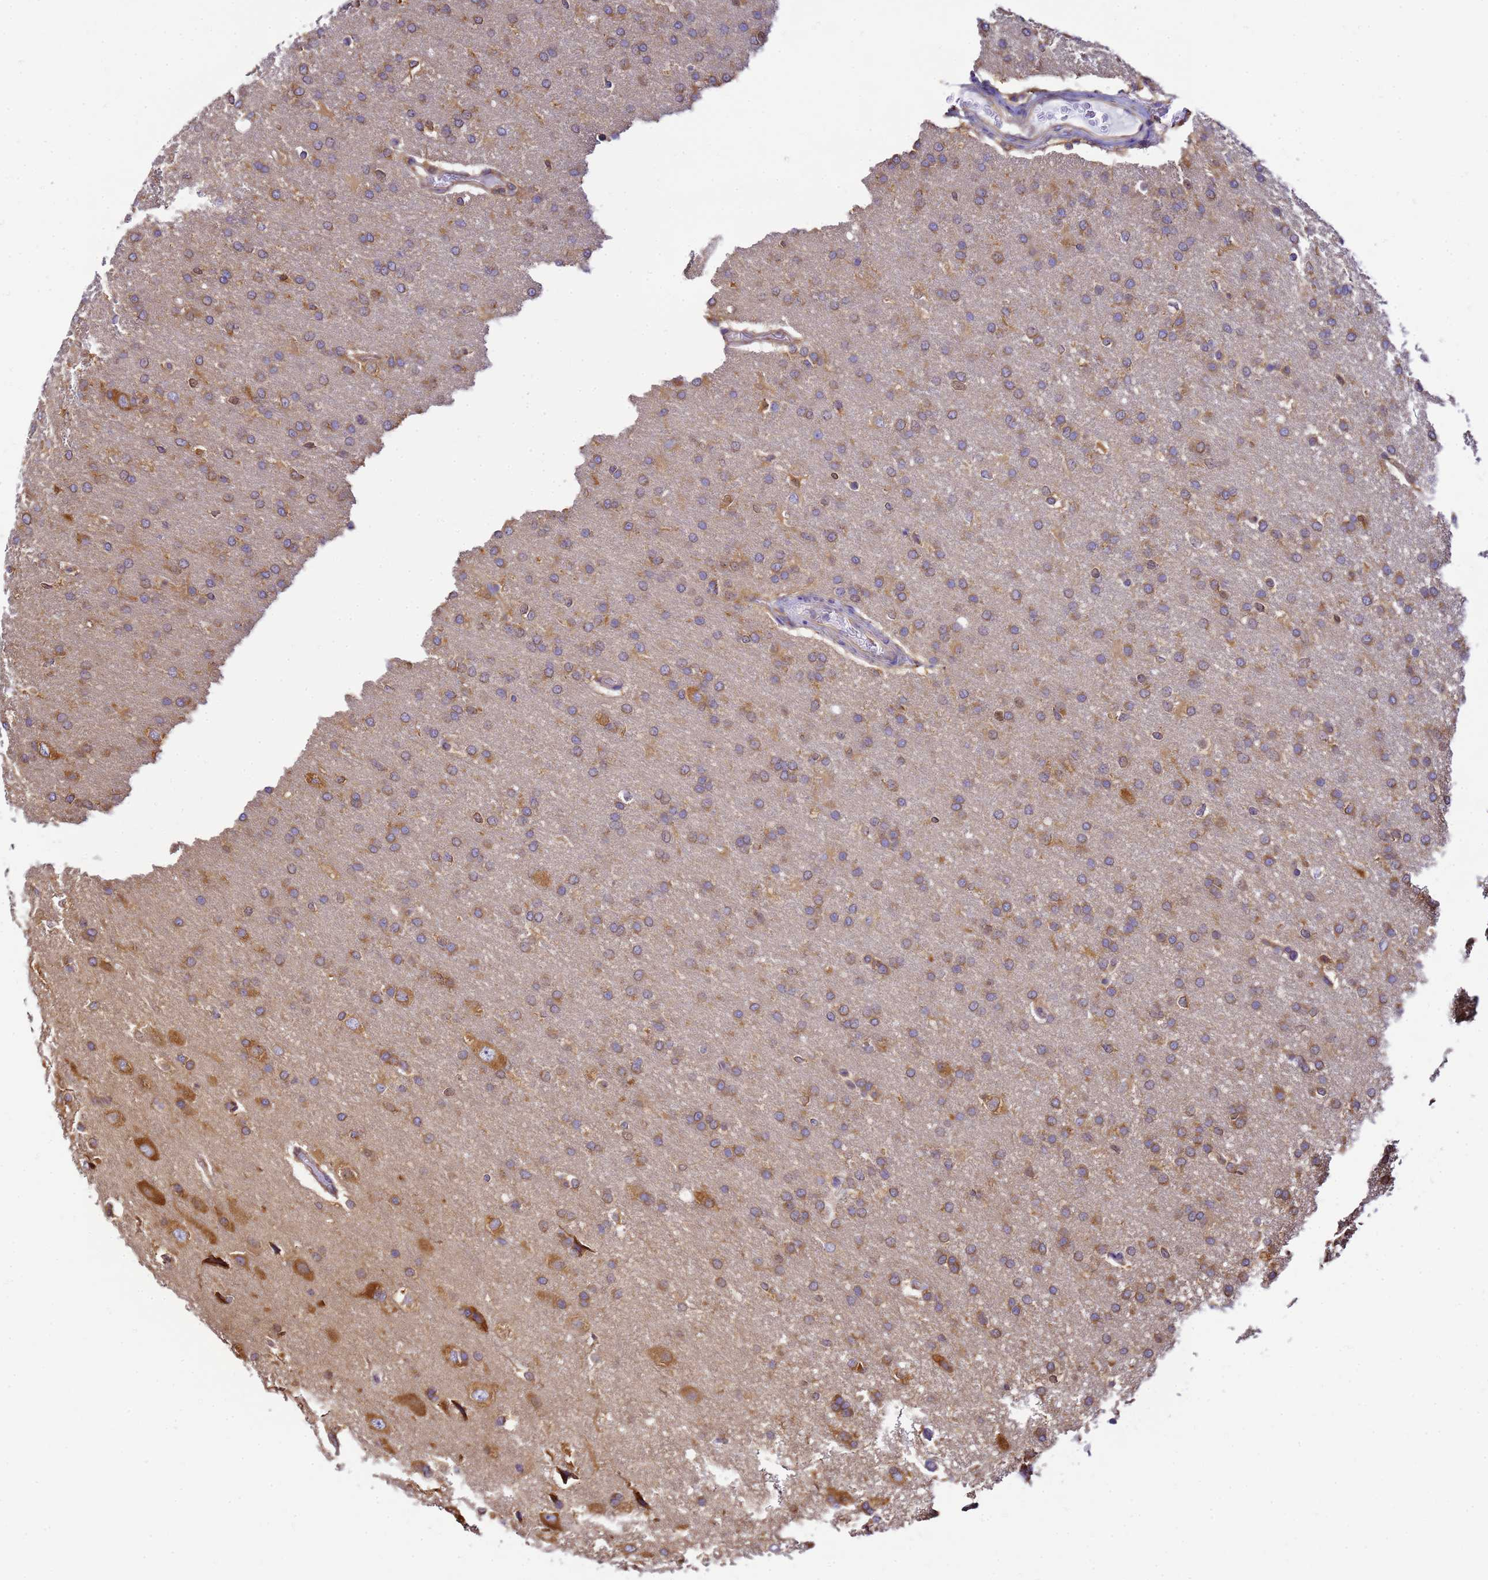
{"staining": {"intensity": "moderate", "quantity": ">75%", "location": "cytoplasmic/membranous"}, "tissue": "glioma", "cell_type": "Tumor cells", "image_type": "cancer", "snomed": [{"axis": "morphology", "description": "Glioma, malignant, High grade"}, {"axis": "topography", "description": "Brain"}], "caption": "A medium amount of moderate cytoplasmic/membranous positivity is present in about >75% of tumor cells in malignant glioma (high-grade) tissue.", "gene": "NARS1", "patient": {"sex": "male", "age": 72}}